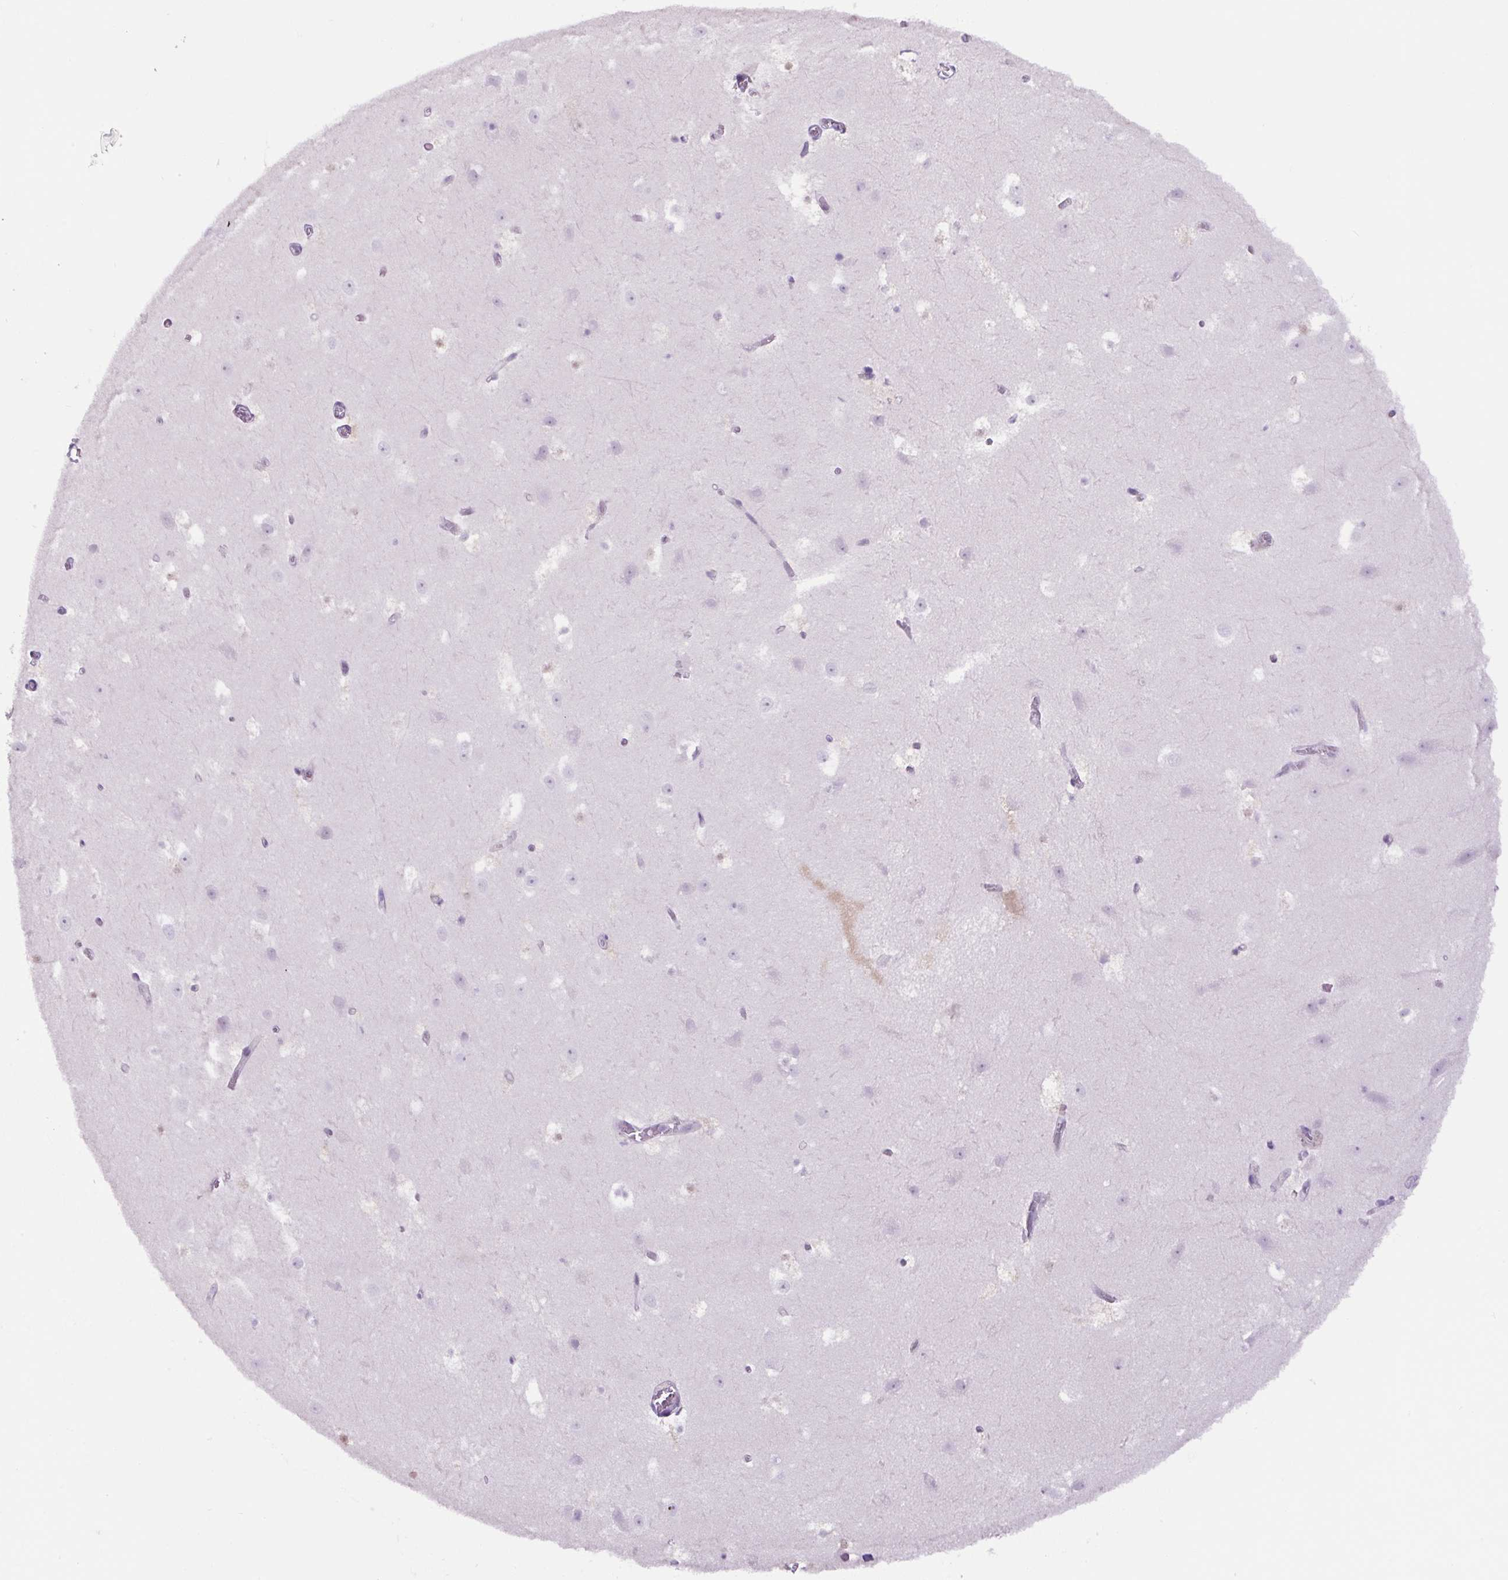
{"staining": {"intensity": "negative", "quantity": "none", "location": "none"}, "tissue": "hippocampus", "cell_type": "Glial cells", "image_type": "normal", "snomed": [{"axis": "morphology", "description": "Normal tissue, NOS"}, {"axis": "topography", "description": "Hippocampus"}], "caption": "Immunohistochemistry of benign human hippocampus demonstrates no staining in glial cells.", "gene": "RYBP", "patient": {"sex": "female", "age": 52}}